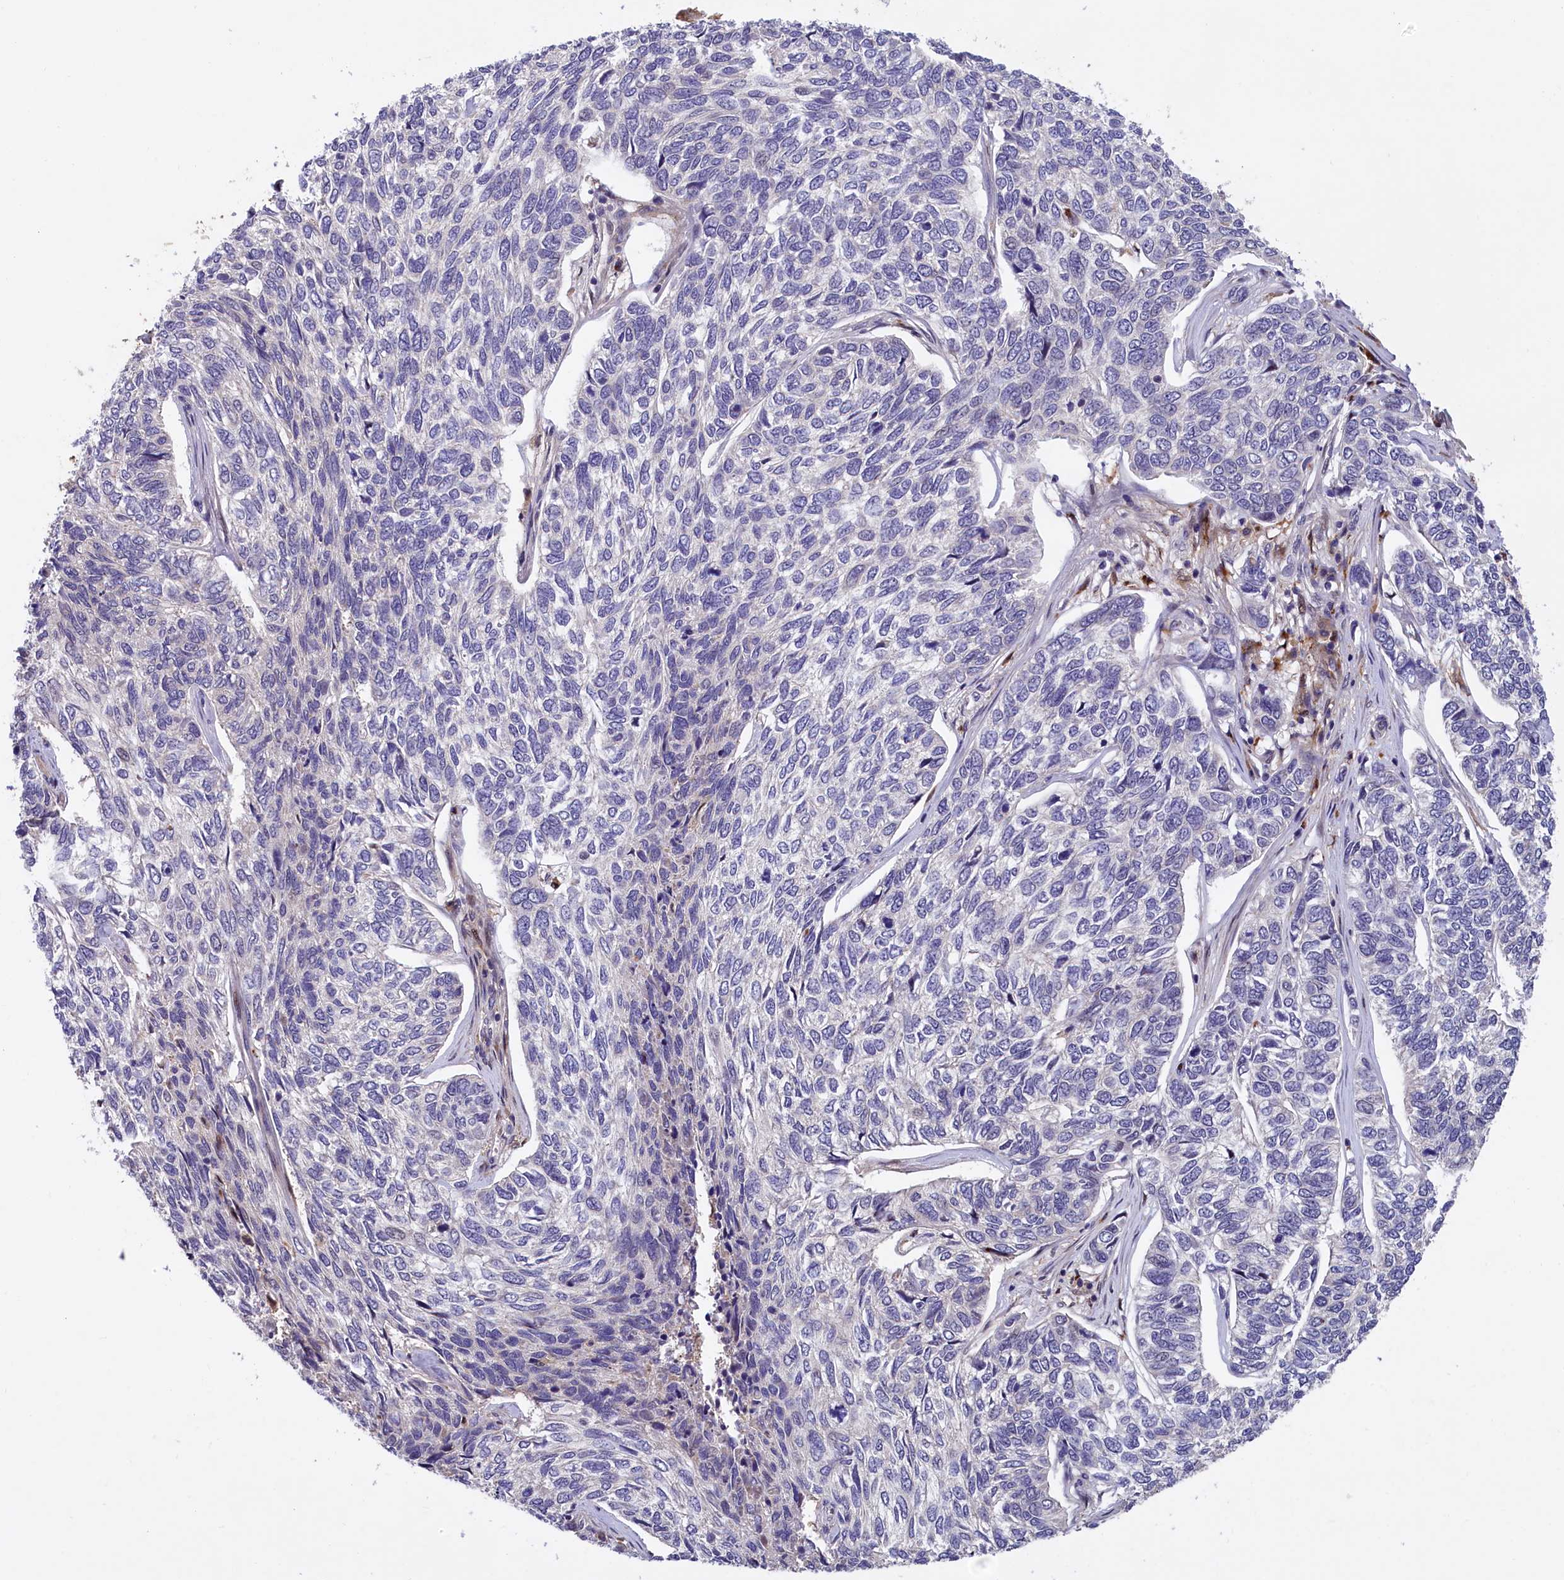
{"staining": {"intensity": "negative", "quantity": "none", "location": "none"}, "tissue": "skin cancer", "cell_type": "Tumor cells", "image_type": "cancer", "snomed": [{"axis": "morphology", "description": "Basal cell carcinoma"}, {"axis": "topography", "description": "Skin"}], "caption": "Skin cancer (basal cell carcinoma) stained for a protein using immunohistochemistry exhibits no staining tumor cells.", "gene": "NAIP", "patient": {"sex": "female", "age": 65}}